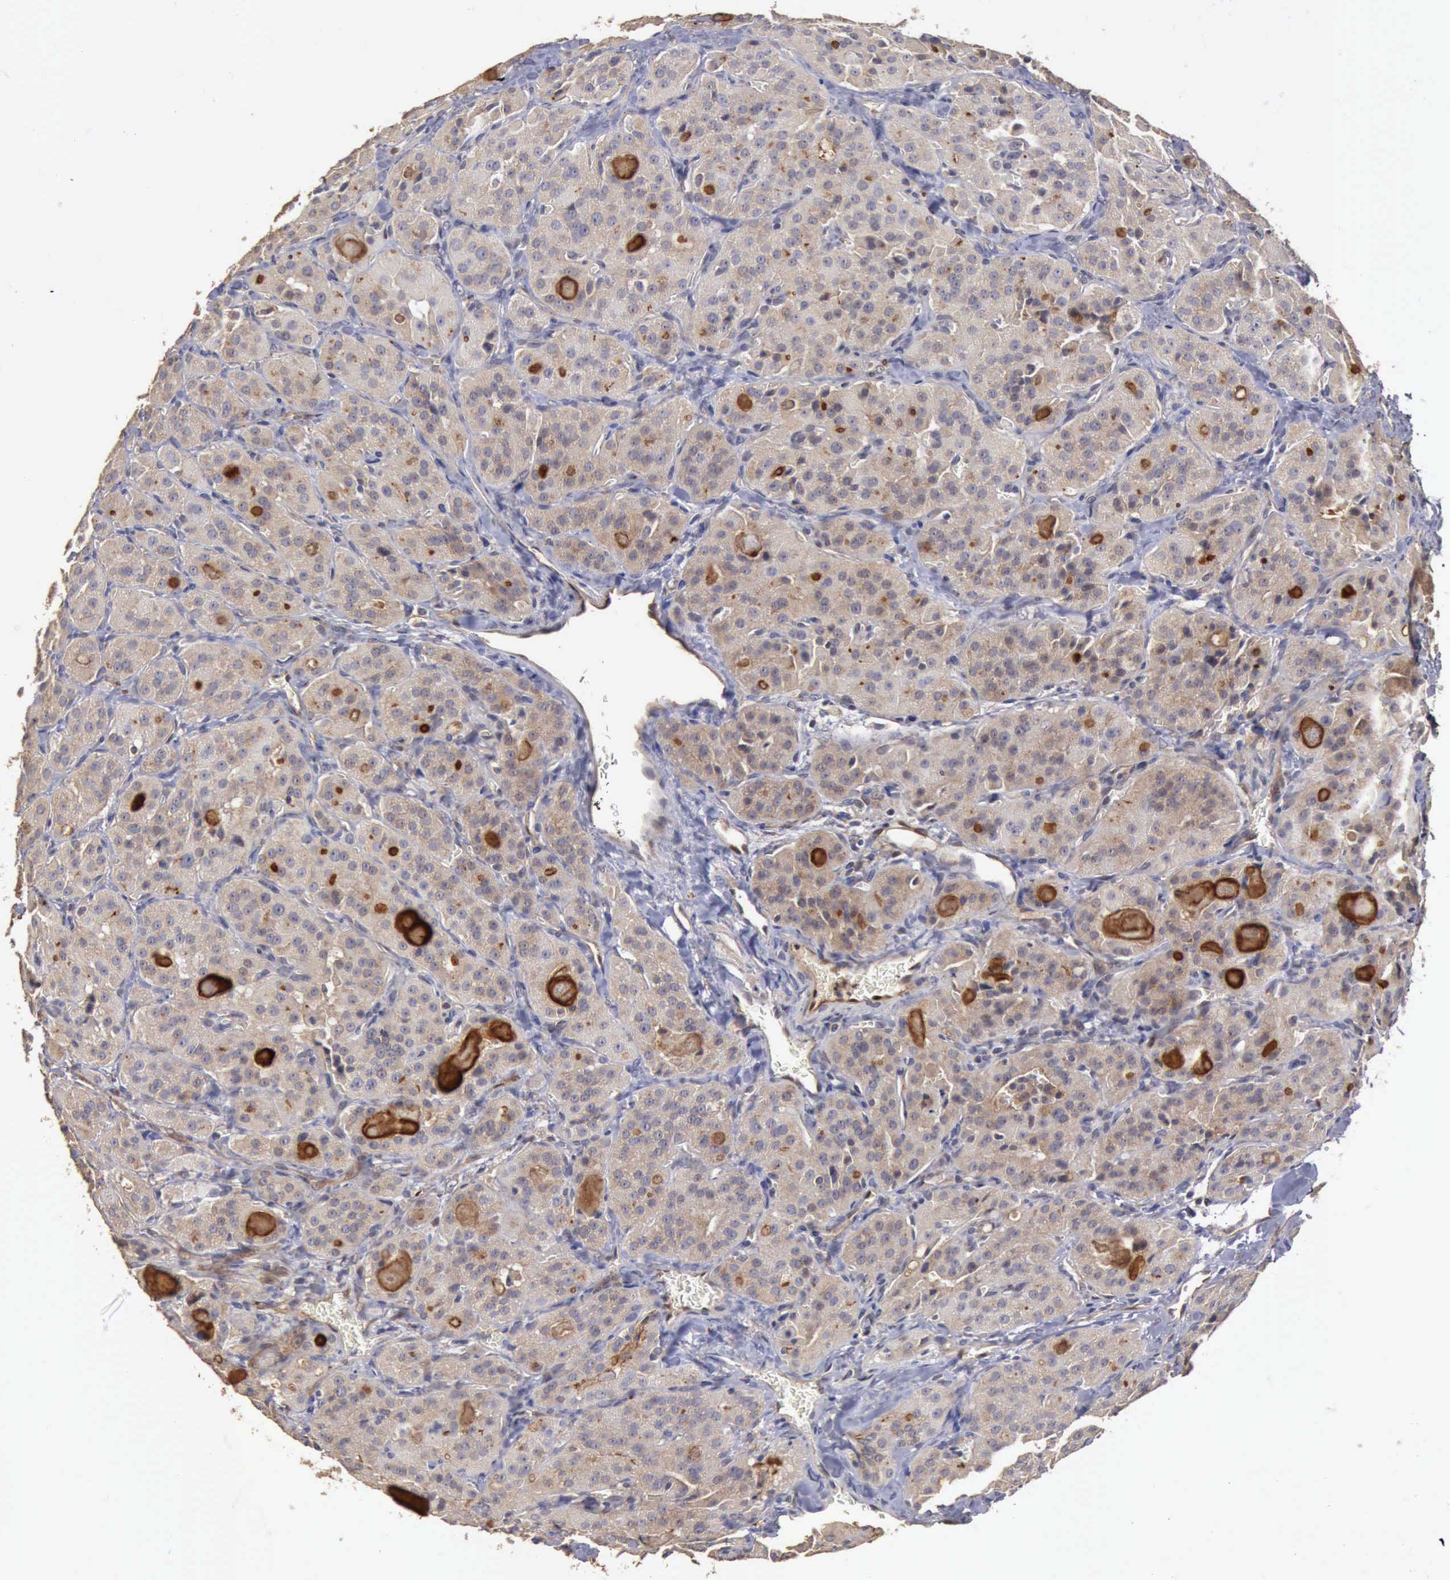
{"staining": {"intensity": "negative", "quantity": "none", "location": "none"}, "tissue": "thyroid cancer", "cell_type": "Tumor cells", "image_type": "cancer", "snomed": [{"axis": "morphology", "description": "Carcinoma, NOS"}, {"axis": "topography", "description": "Thyroid gland"}], "caption": "Tumor cells show no significant positivity in carcinoma (thyroid).", "gene": "BMX", "patient": {"sex": "male", "age": 76}}